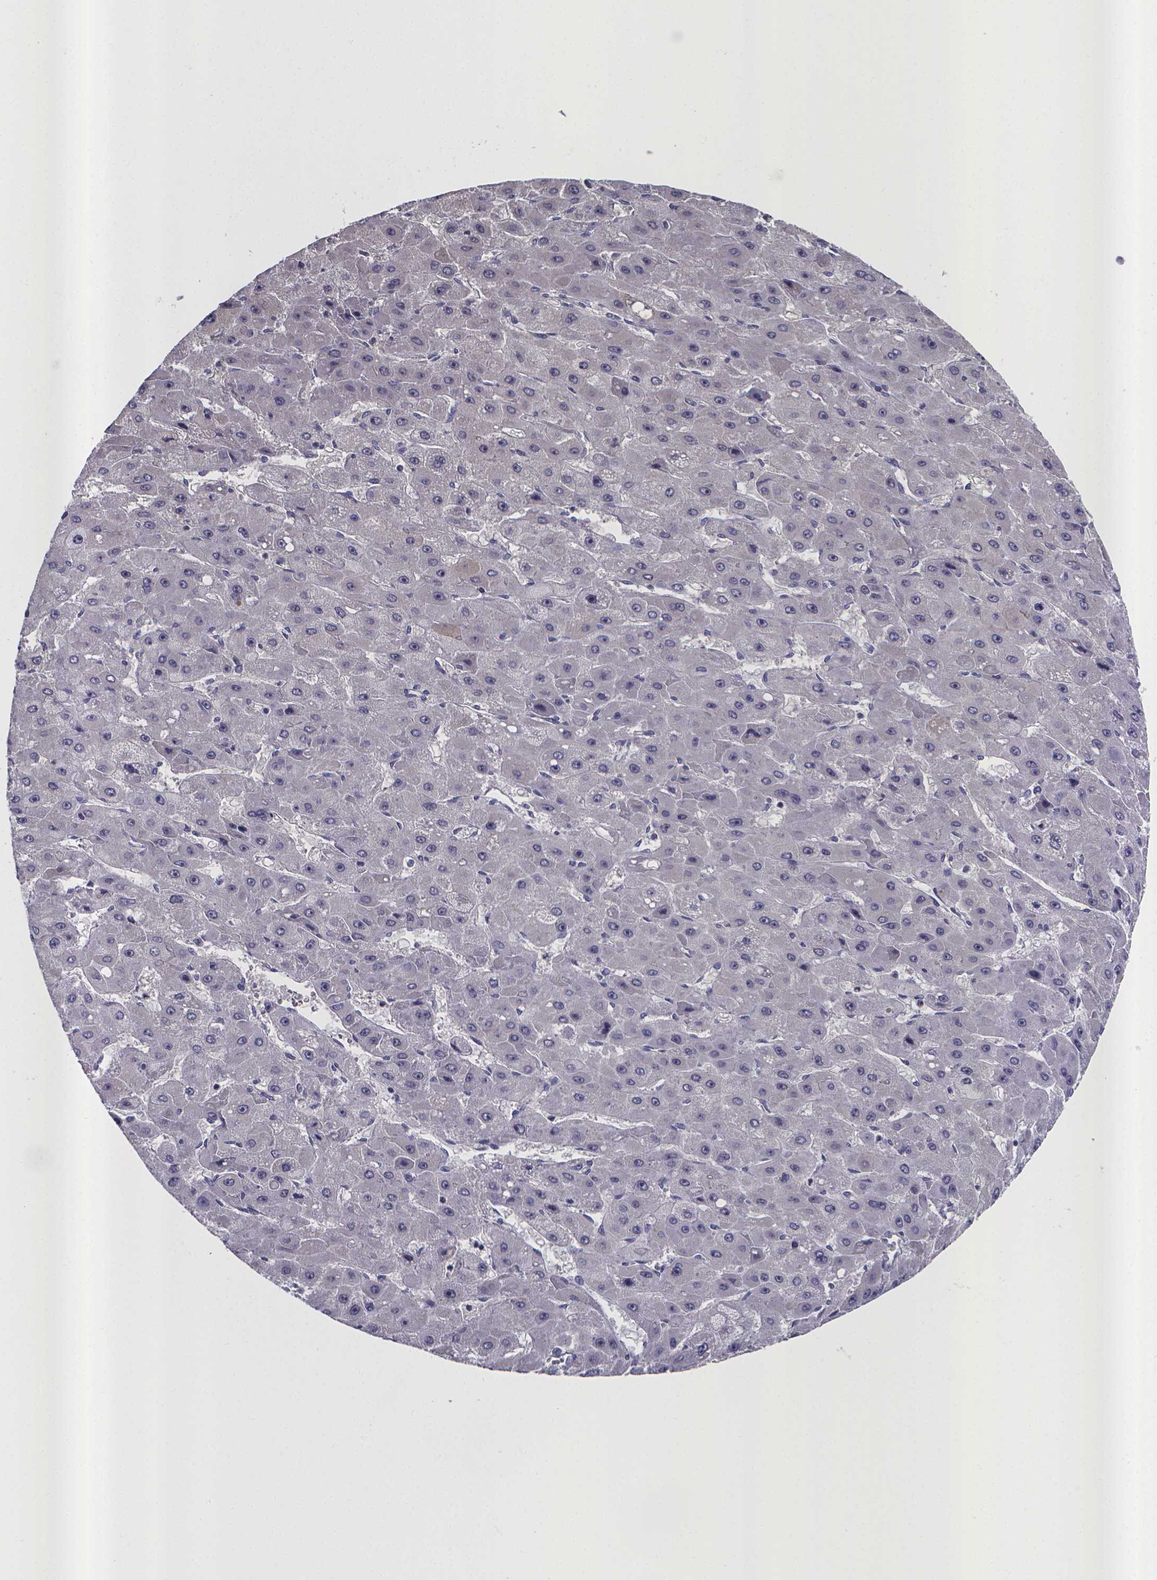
{"staining": {"intensity": "negative", "quantity": "none", "location": "none"}, "tissue": "liver cancer", "cell_type": "Tumor cells", "image_type": "cancer", "snomed": [{"axis": "morphology", "description": "Carcinoma, Hepatocellular, NOS"}, {"axis": "topography", "description": "Liver"}], "caption": "Liver cancer was stained to show a protein in brown. There is no significant expression in tumor cells.", "gene": "RERG", "patient": {"sex": "female", "age": 25}}